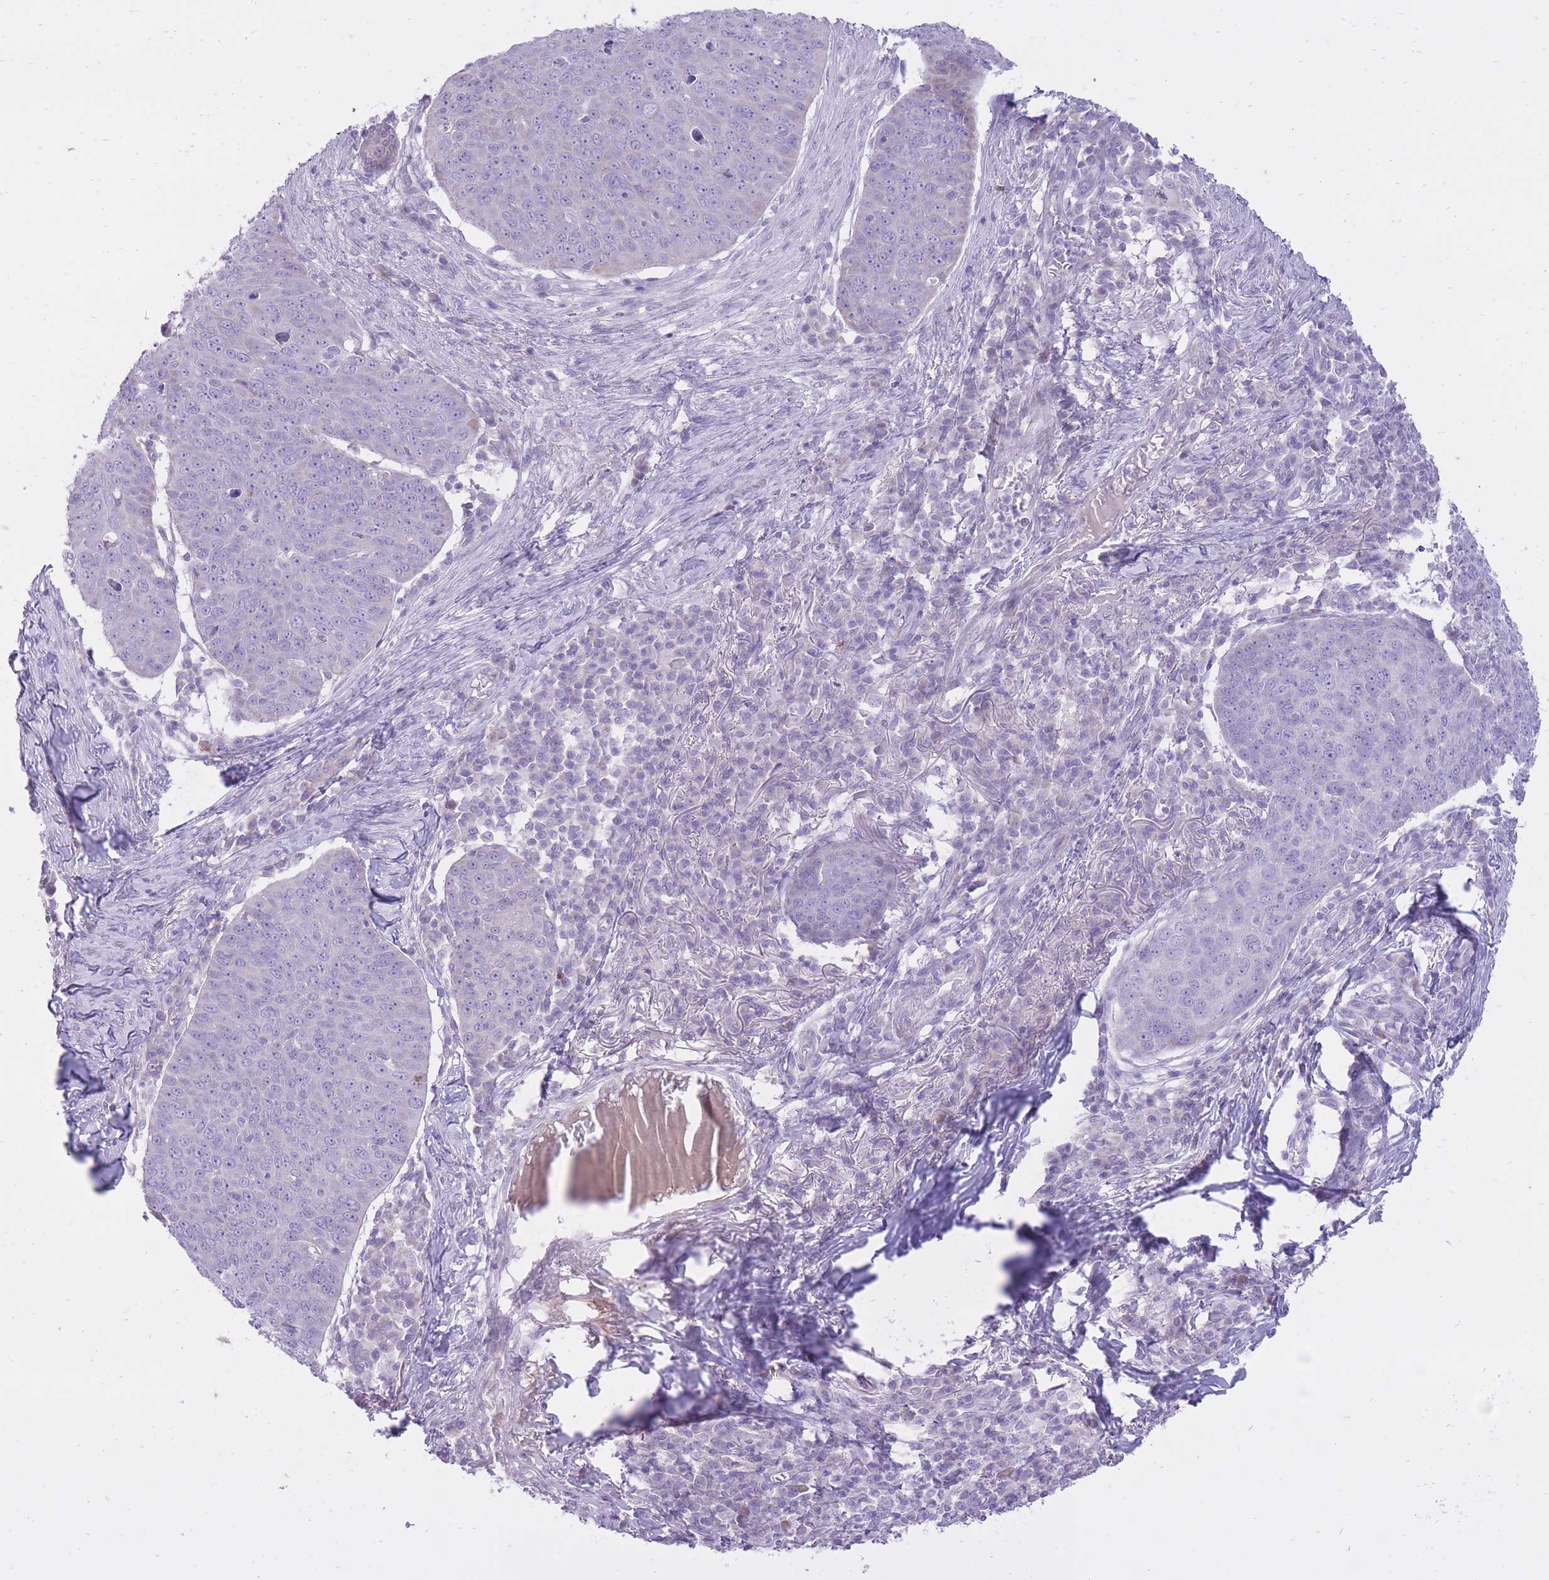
{"staining": {"intensity": "negative", "quantity": "none", "location": "none"}, "tissue": "skin cancer", "cell_type": "Tumor cells", "image_type": "cancer", "snomed": [{"axis": "morphology", "description": "Squamous cell carcinoma, NOS"}, {"axis": "topography", "description": "Skin"}], "caption": "This is a micrograph of immunohistochemistry (IHC) staining of skin cancer, which shows no staining in tumor cells. (Stains: DAB (3,3'-diaminobenzidine) immunohistochemistry (IHC) with hematoxylin counter stain, Microscopy: brightfield microscopy at high magnification).", "gene": "DENND2D", "patient": {"sex": "male", "age": 71}}